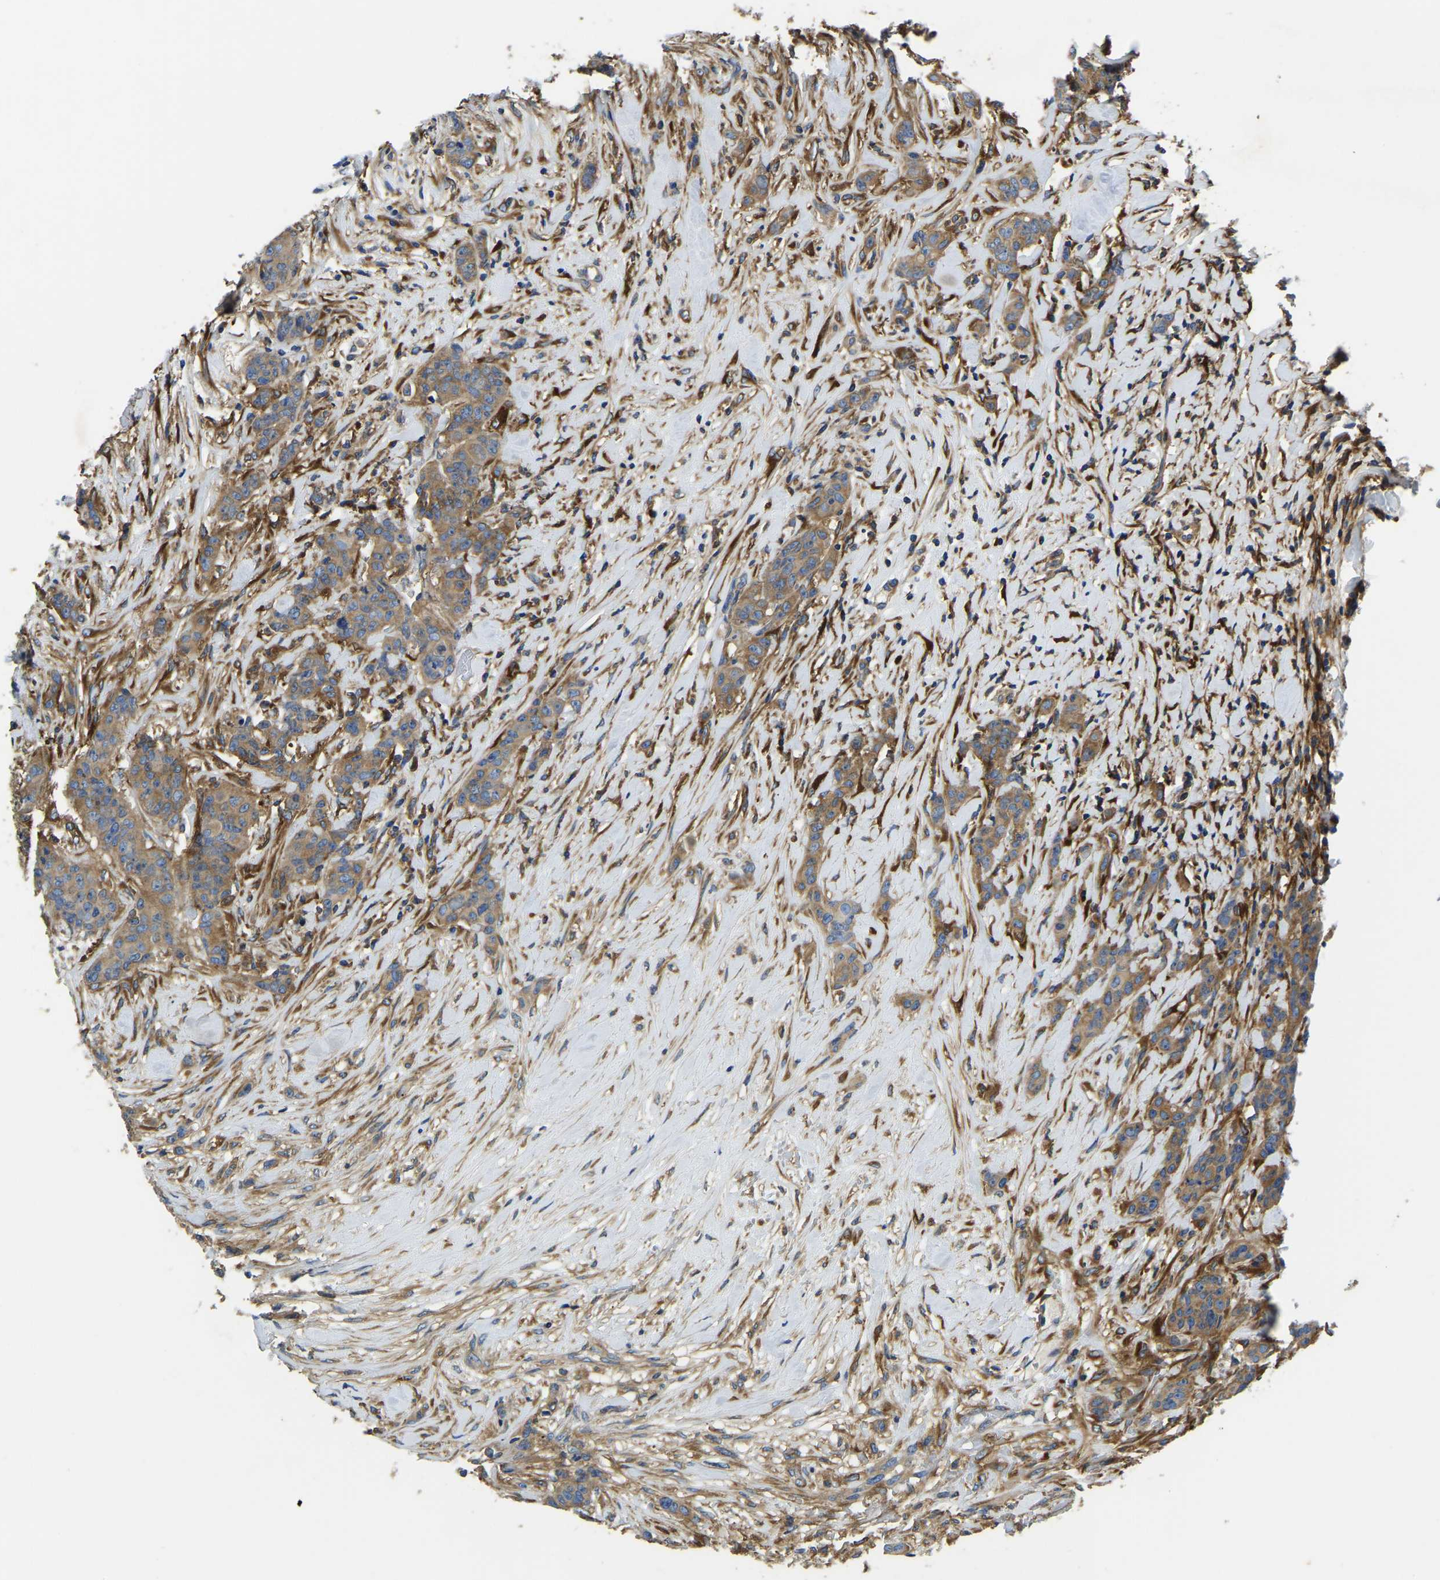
{"staining": {"intensity": "moderate", "quantity": ">75%", "location": "cytoplasmic/membranous"}, "tissue": "breast cancer", "cell_type": "Tumor cells", "image_type": "cancer", "snomed": [{"axis": "morphology", "description": "Duct carcinoma"}, {"axis": "topography", "description": "Breast"}], "caption": "Immunohistochemical staining of human infiltrating ductal carcinoma (breast) displays medium levels of moderate cytoplasmic/membranous protein staining in approximately >75% of tumor cells.", "gene": "STAT2", "patient": {"sex": "female", "age": 40}}